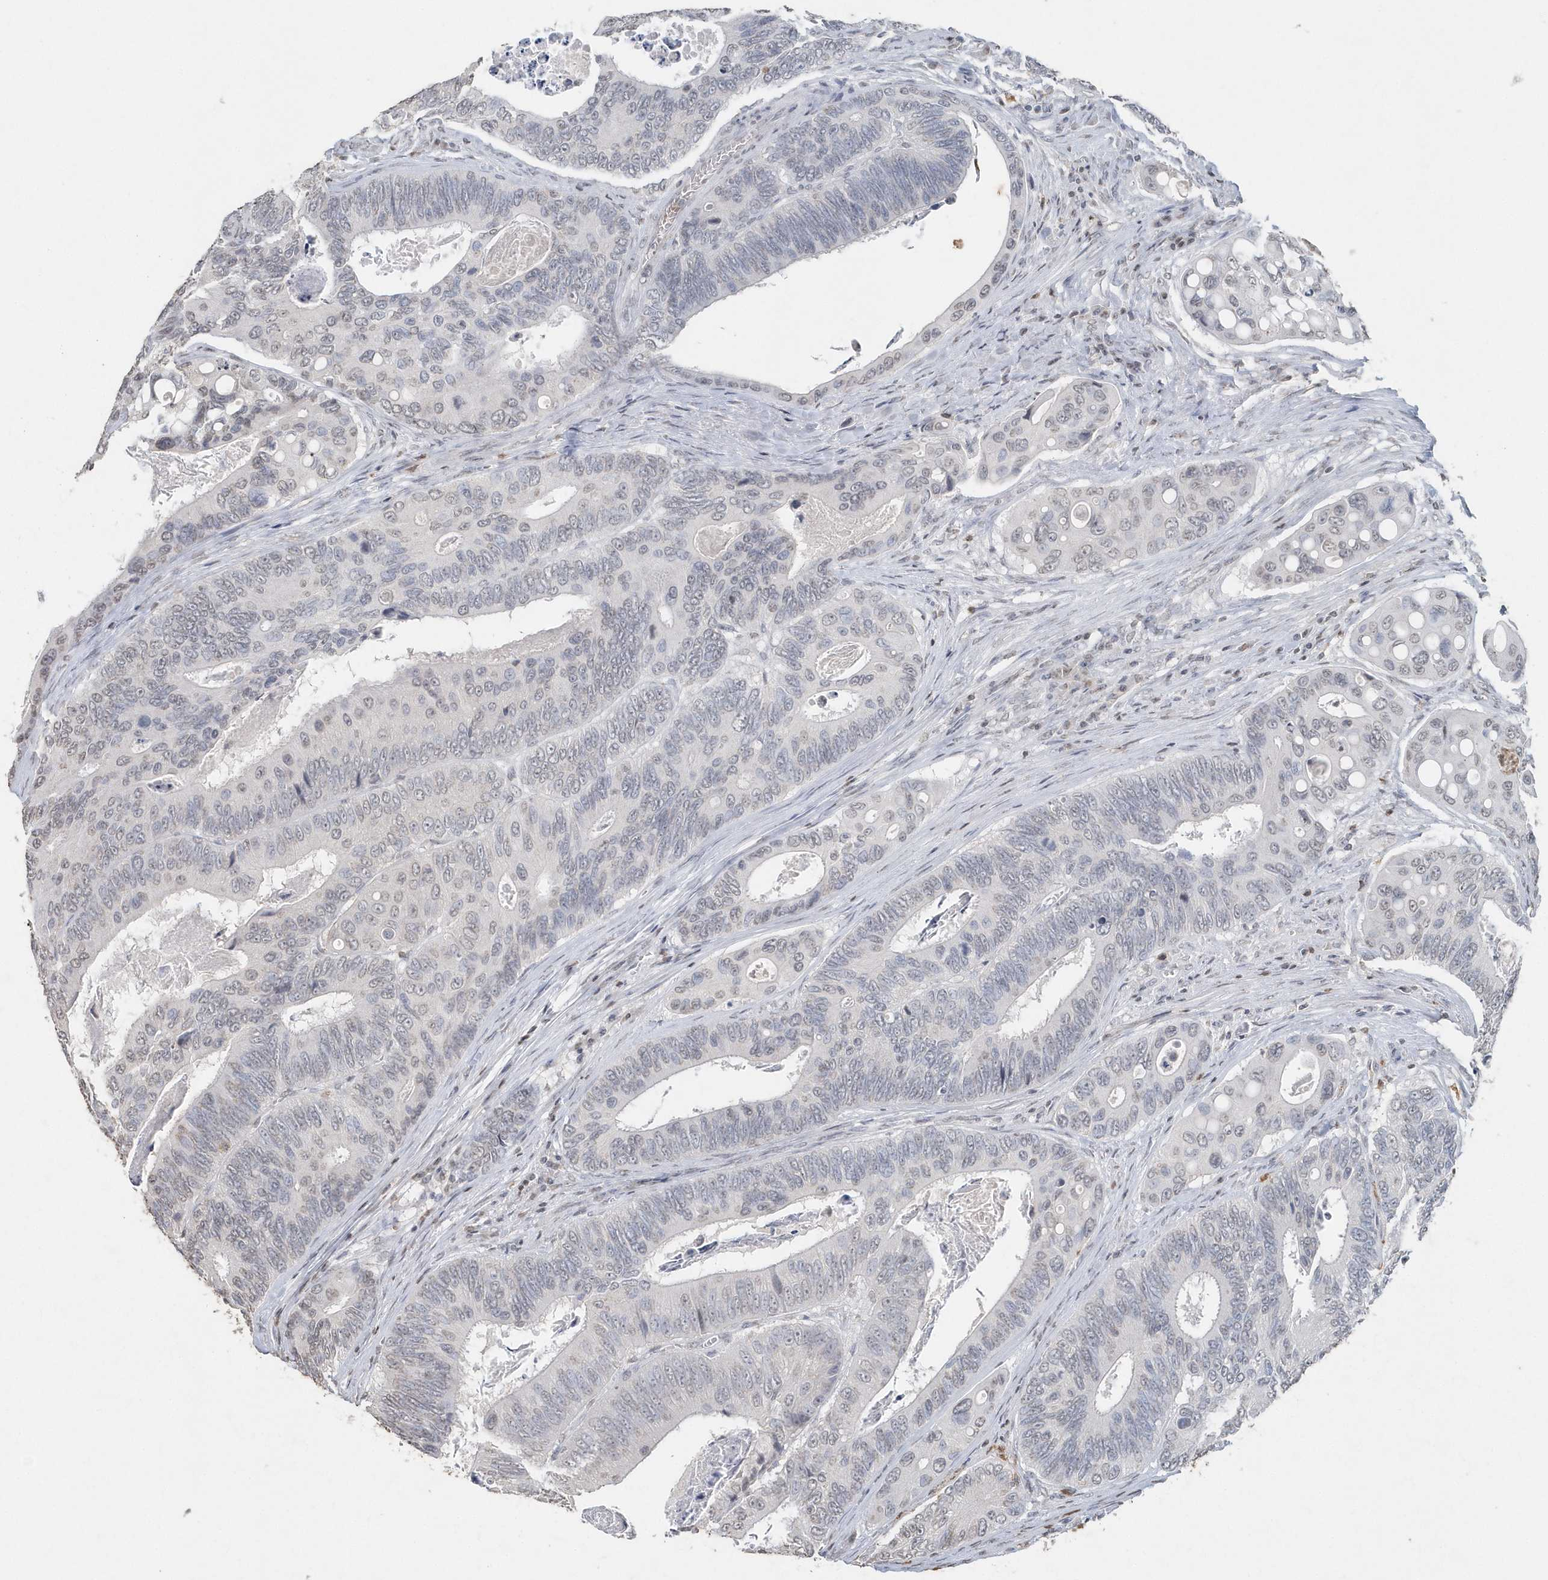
{"staining": {"intensity": "weak", "quantity": "<25%", "location": "nuclear"}, "tissue": "colorectal cancer", "cell_type": "Tumor cells", "image_type": "cancer", "snomed": [{"axis": "morphology", "description": "Inflammation, NOS"}, {"axis": "morphology", "description": "Adenocarcinoma, NOS"}, {"axis": "topography", "description": "Colon"}], "caption": "High power microscopy image of an IHC histopathology image of adenocarcinoma (colorectal), revealing no significant positivity in tumor cells.", "gene": "PDCD1", "patient": {"sex": "male", "age": 72}}